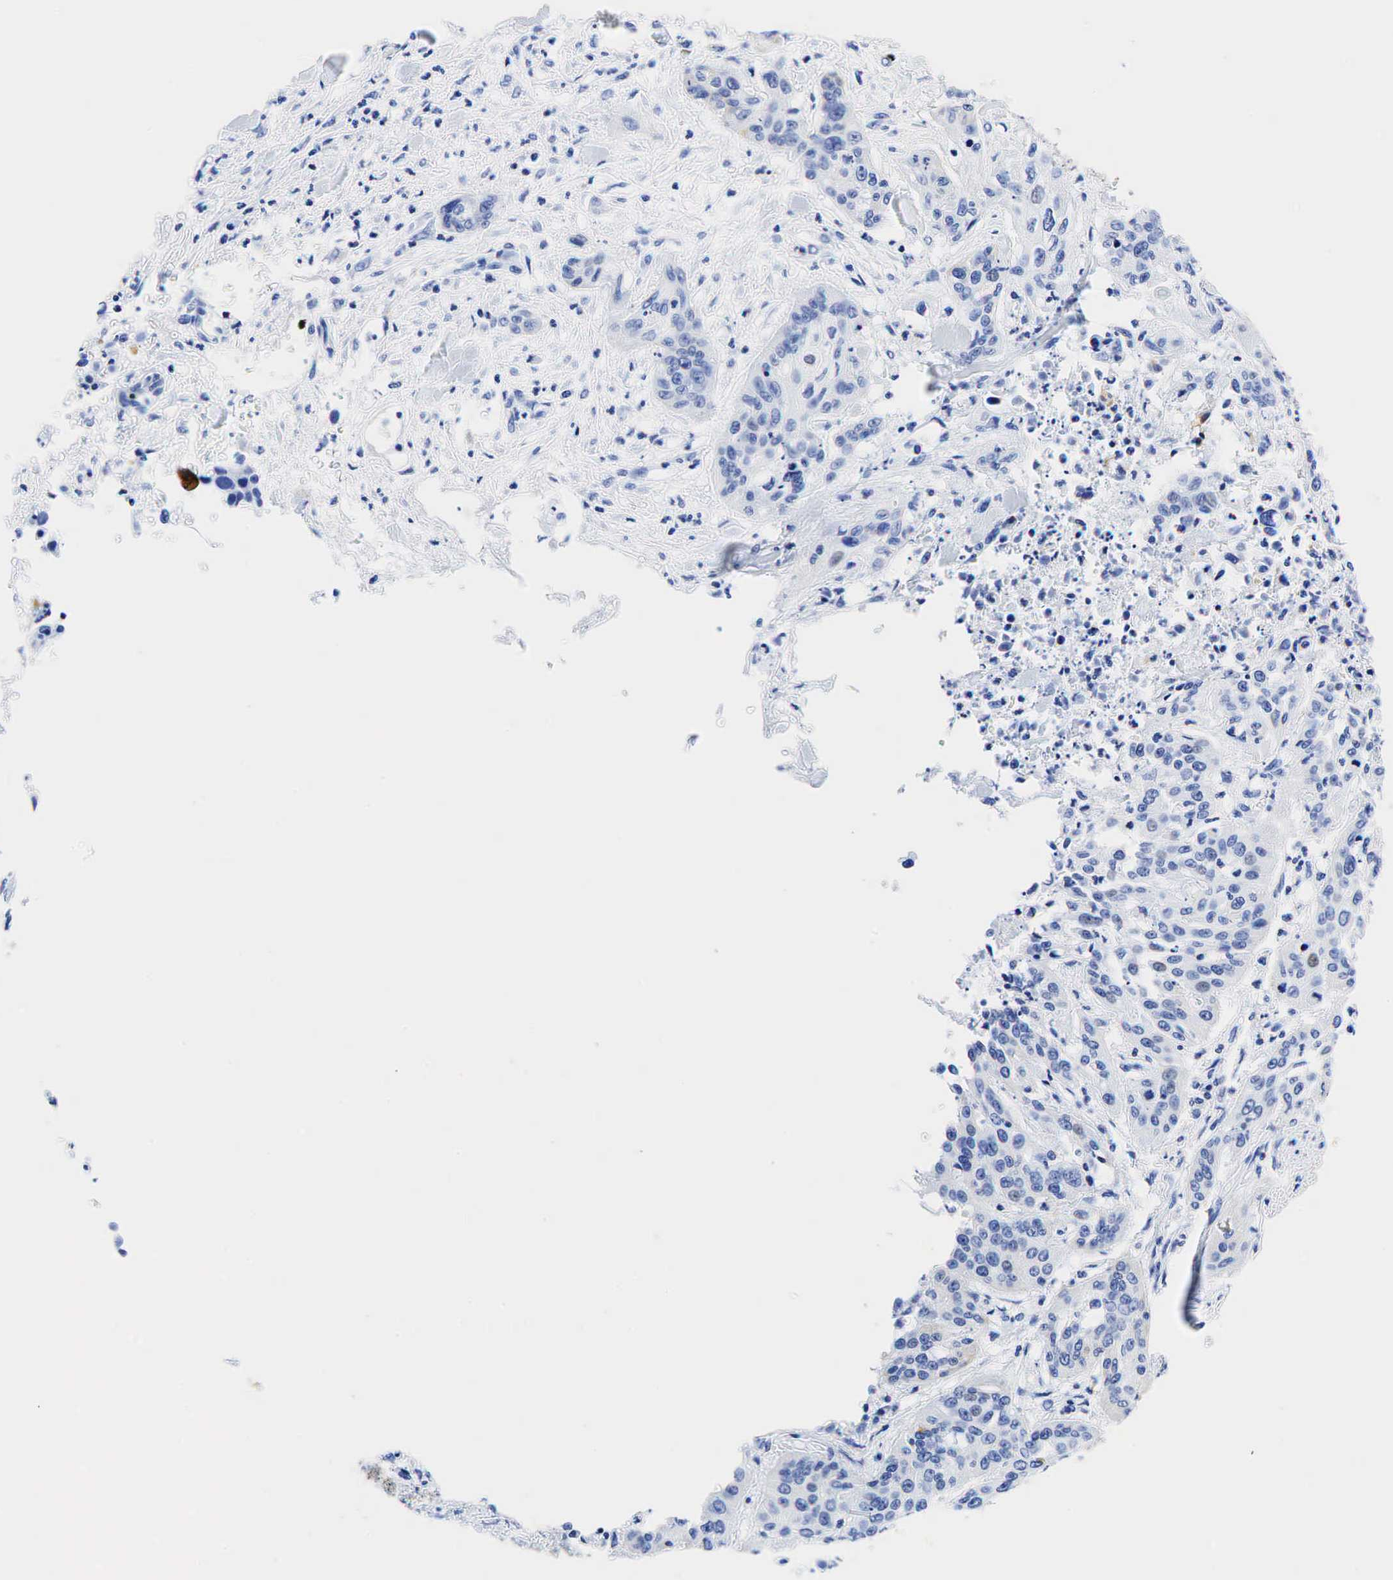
{"staining": {"intensity": "weak", "quantity": "<25%", "location": "cytoplasmic/membranous"}, "tissue": "cervical cancer", "cell_type": "Tumor cells", "image_type": "cancer", "snomed": [{"axis": "morphology", "description": "Squamous cell carcinoma, NOS"}, {"axis": "topography", "description": "Cervix"}], "caption": "IHC of cervical squamous cell carcinoma shows no staining in tumor cells.", "gene": "KRT18", "patient": {"sex": "female", "age": 41}}